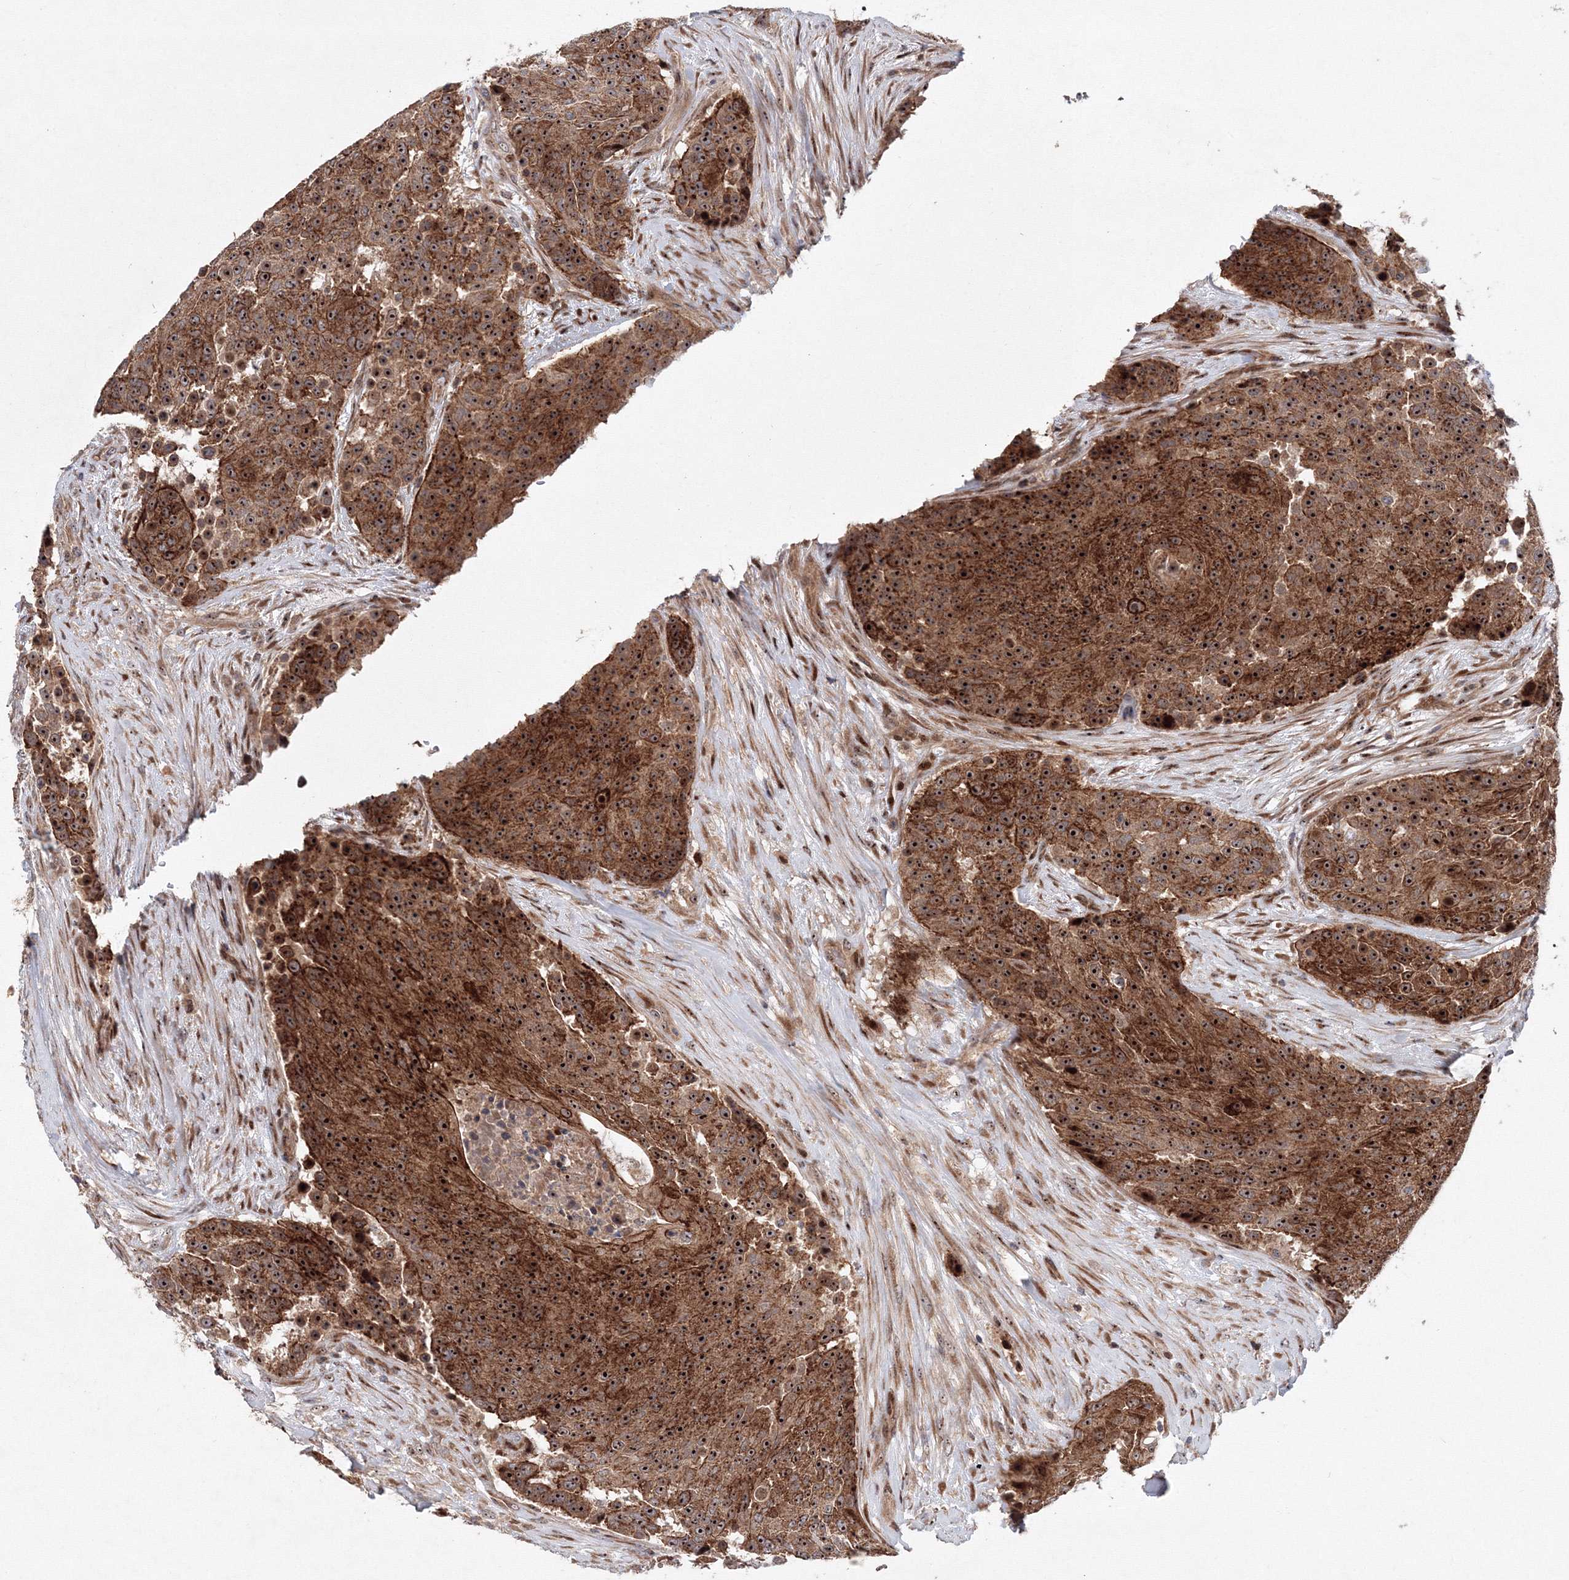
{"staining": {"intensity": "strong", "quantity": ">75%", "location": "cytoplasmic/membranous,nuclear"}, "tissue": "urothelial cancer", "cell_type": "Tumor cells", "image_type": "cancer", "snomed": [{"axis": "morphology", "description": "Urothelial carcinoma, High grade"}, {"axis": "topography", "description": "Urinary bladder"}], "caption": "Immunohistochemical staining of human urothelial carcinoma (high-grade) exhibits strong cytoplasmic/membranous and nuclear protein positivity in about >75% of tumor cells.", "gene": "ANKAR", "patient": {"sex": "female", "age": 63}}